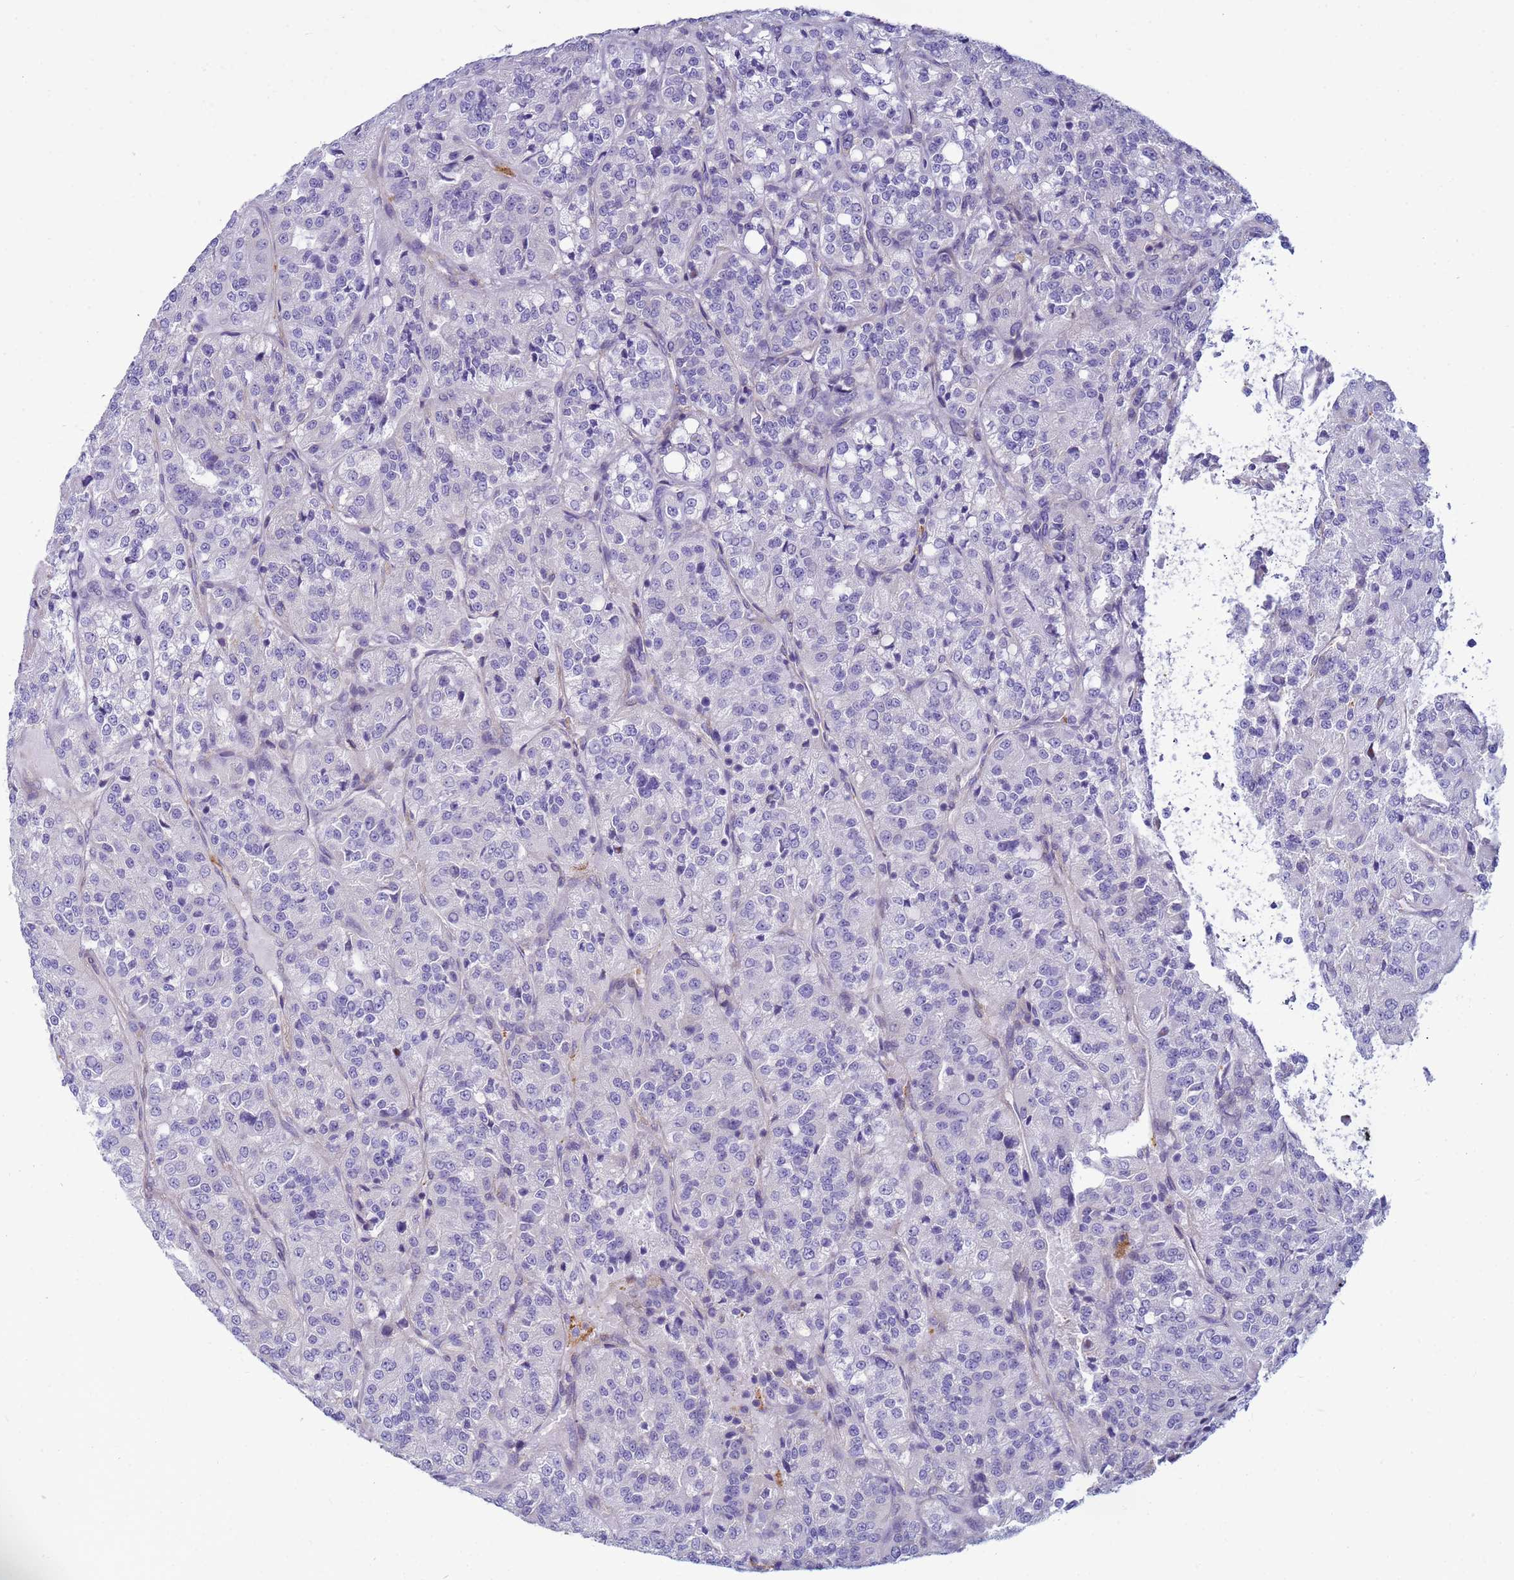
{"staining": {"intensity": "negative", "quantity": "none", "location": "none"}, "tissue": "renal cancer", "cell_type": "Tumor cells", "image_type": "cancer", "snomed": [{"axis": "morphology", "description": "Adenocarcinoma, NOS"}, {"axis": "topography", "description": "Kidney"}], "caption": "Protein analysis of renal adenocarcinoma shows no significant staining in tumor cells.", "gene": "TRPC6", "patient": {"sex": "female", "age": 63}}